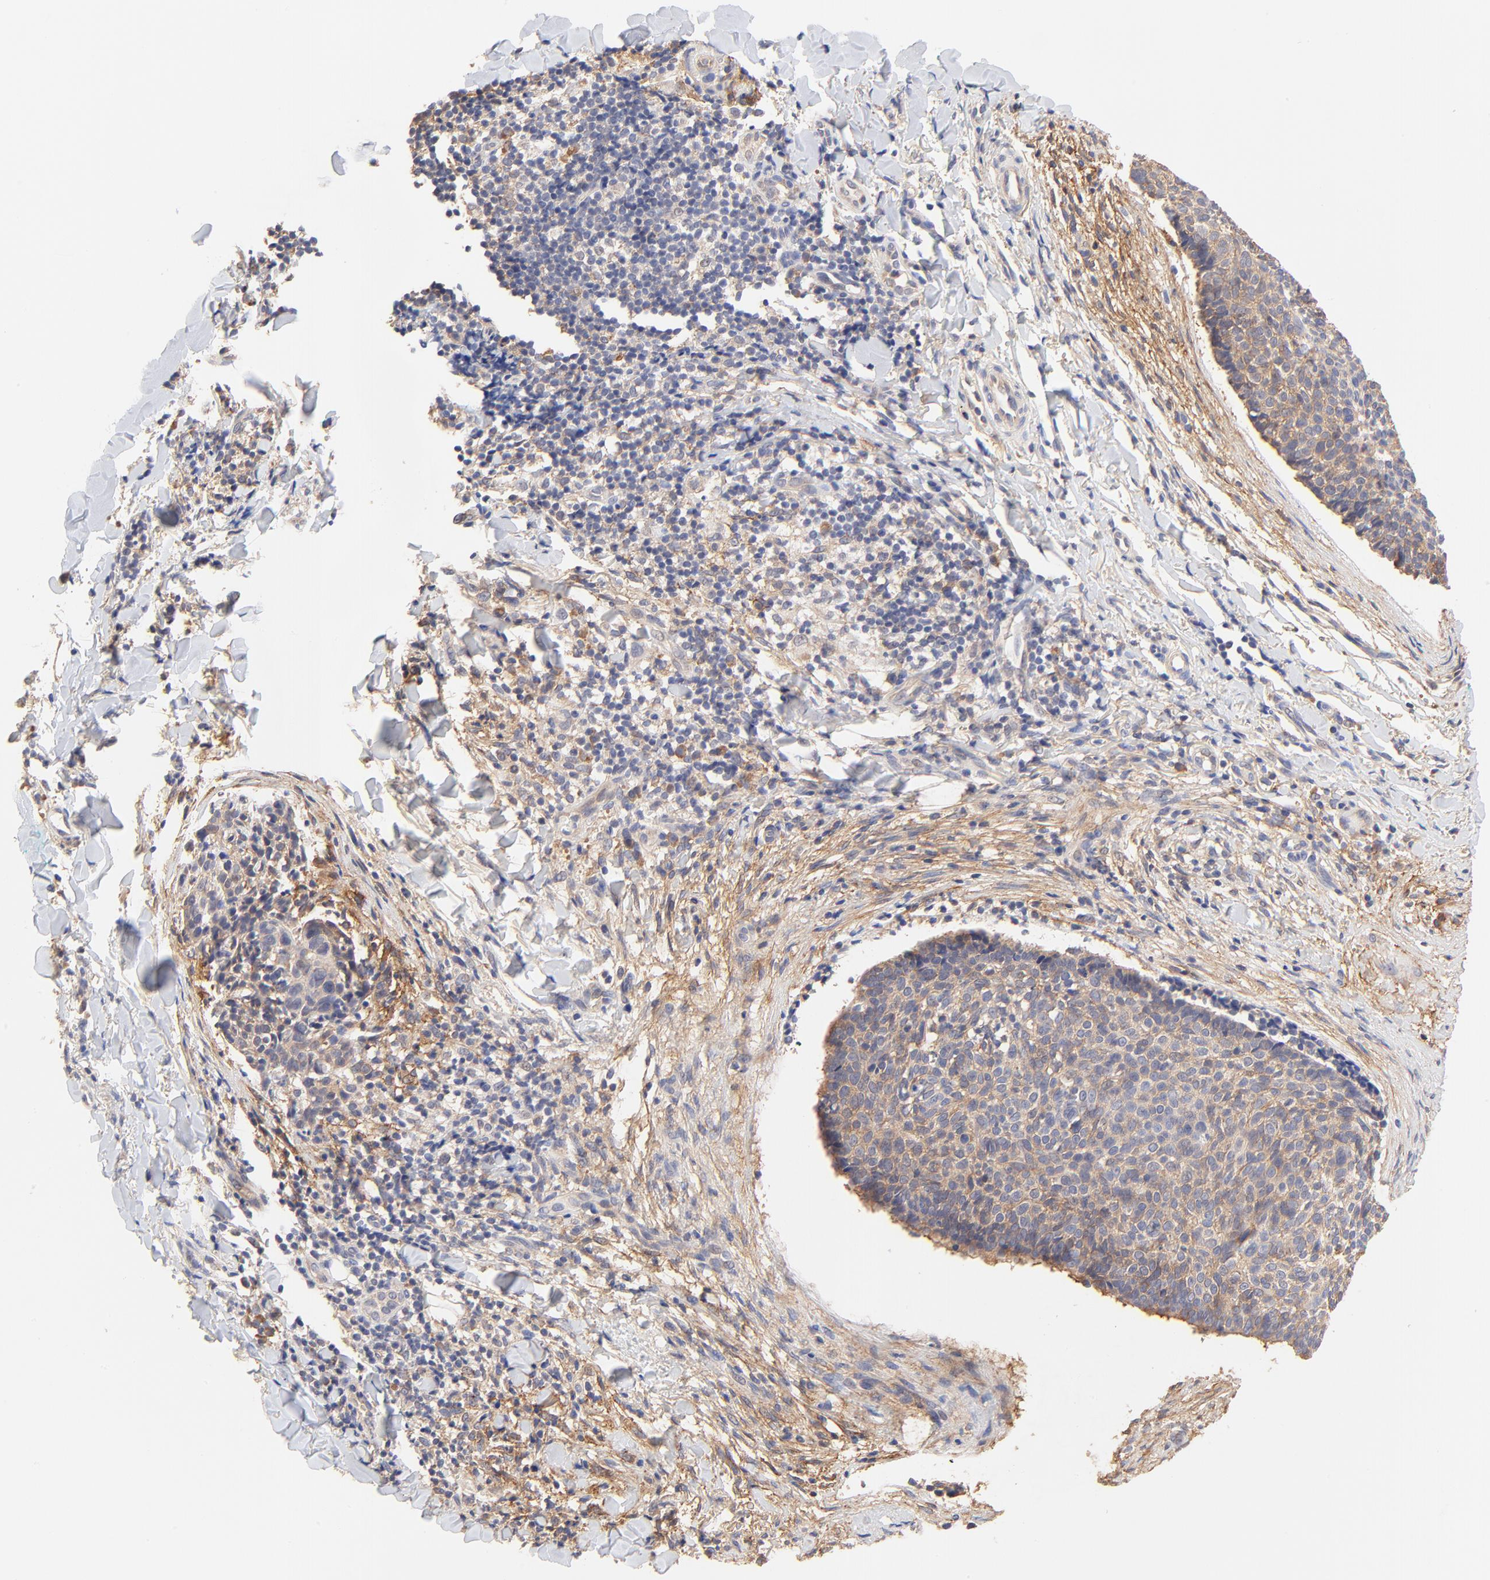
{"staining": {"intensity": "moderate", "quantity": "25%-75%", "location": "cytoplasmic/membranous"}, "tissue": "skin cancer", "cell_type": "Tumor cells", "image_type": "cancer", "snomed": [{"axis": "morphology", "description": "Normal tissue, NOS"}, {"axis": "morphology", "description": "Basal cell carcinoma"}, {"axis": "topography", "description": "Skin"}], "caption": "Immunohistochemical staining of human skin basal cell carcinoma exhibits medium levels of moderate cytoplasmic/membranous protein positivity in about 25%-75% of tumor cells.", "gene": "PTK7", "patient": {"sex": "female", "age": 57}}